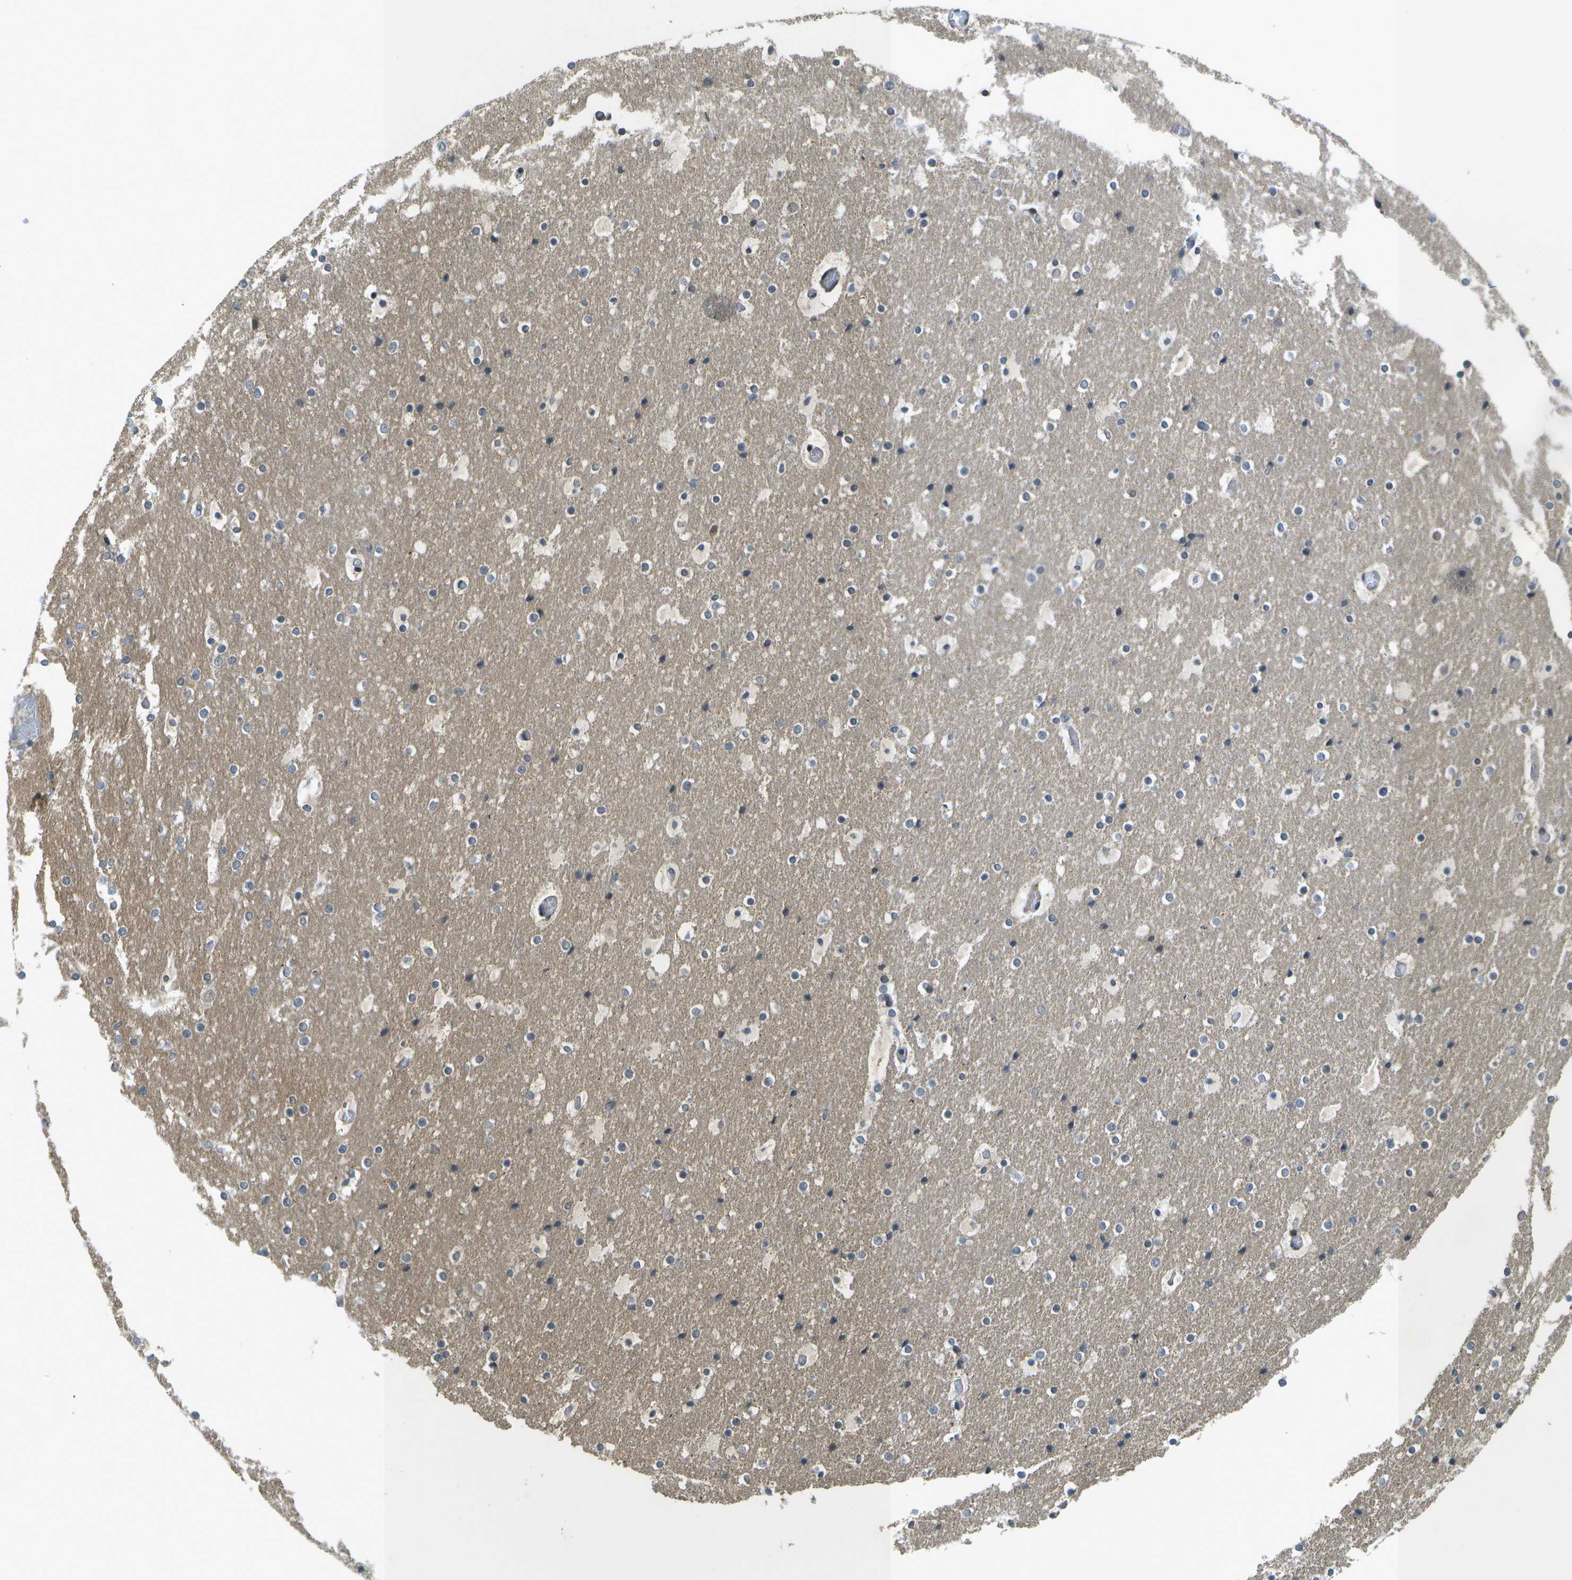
{"staining": {"intensity": "weak", "quantity": ">75%", "location": "cytoplasmic/membranous"}, "tissue": "cerebral cortex", "cell_type": "Endothelial cells", "image_type": "normal", "snomed": [{"axis": "morphology", "description": "Normal tissue, NOS"}, {"axis": "topography", "description": "Cerebral cortex"}], "caption": "Brown immunohistochemical staining in benign human cerebral cortex displays weak cytoplasmic/membranous expression in about >75% of endothelial cells. The protein of interest is shown in brown color, while the nuclei are stained blue.", "gene": "WNK2", "patient": {"sex": "male", "age": 57}}